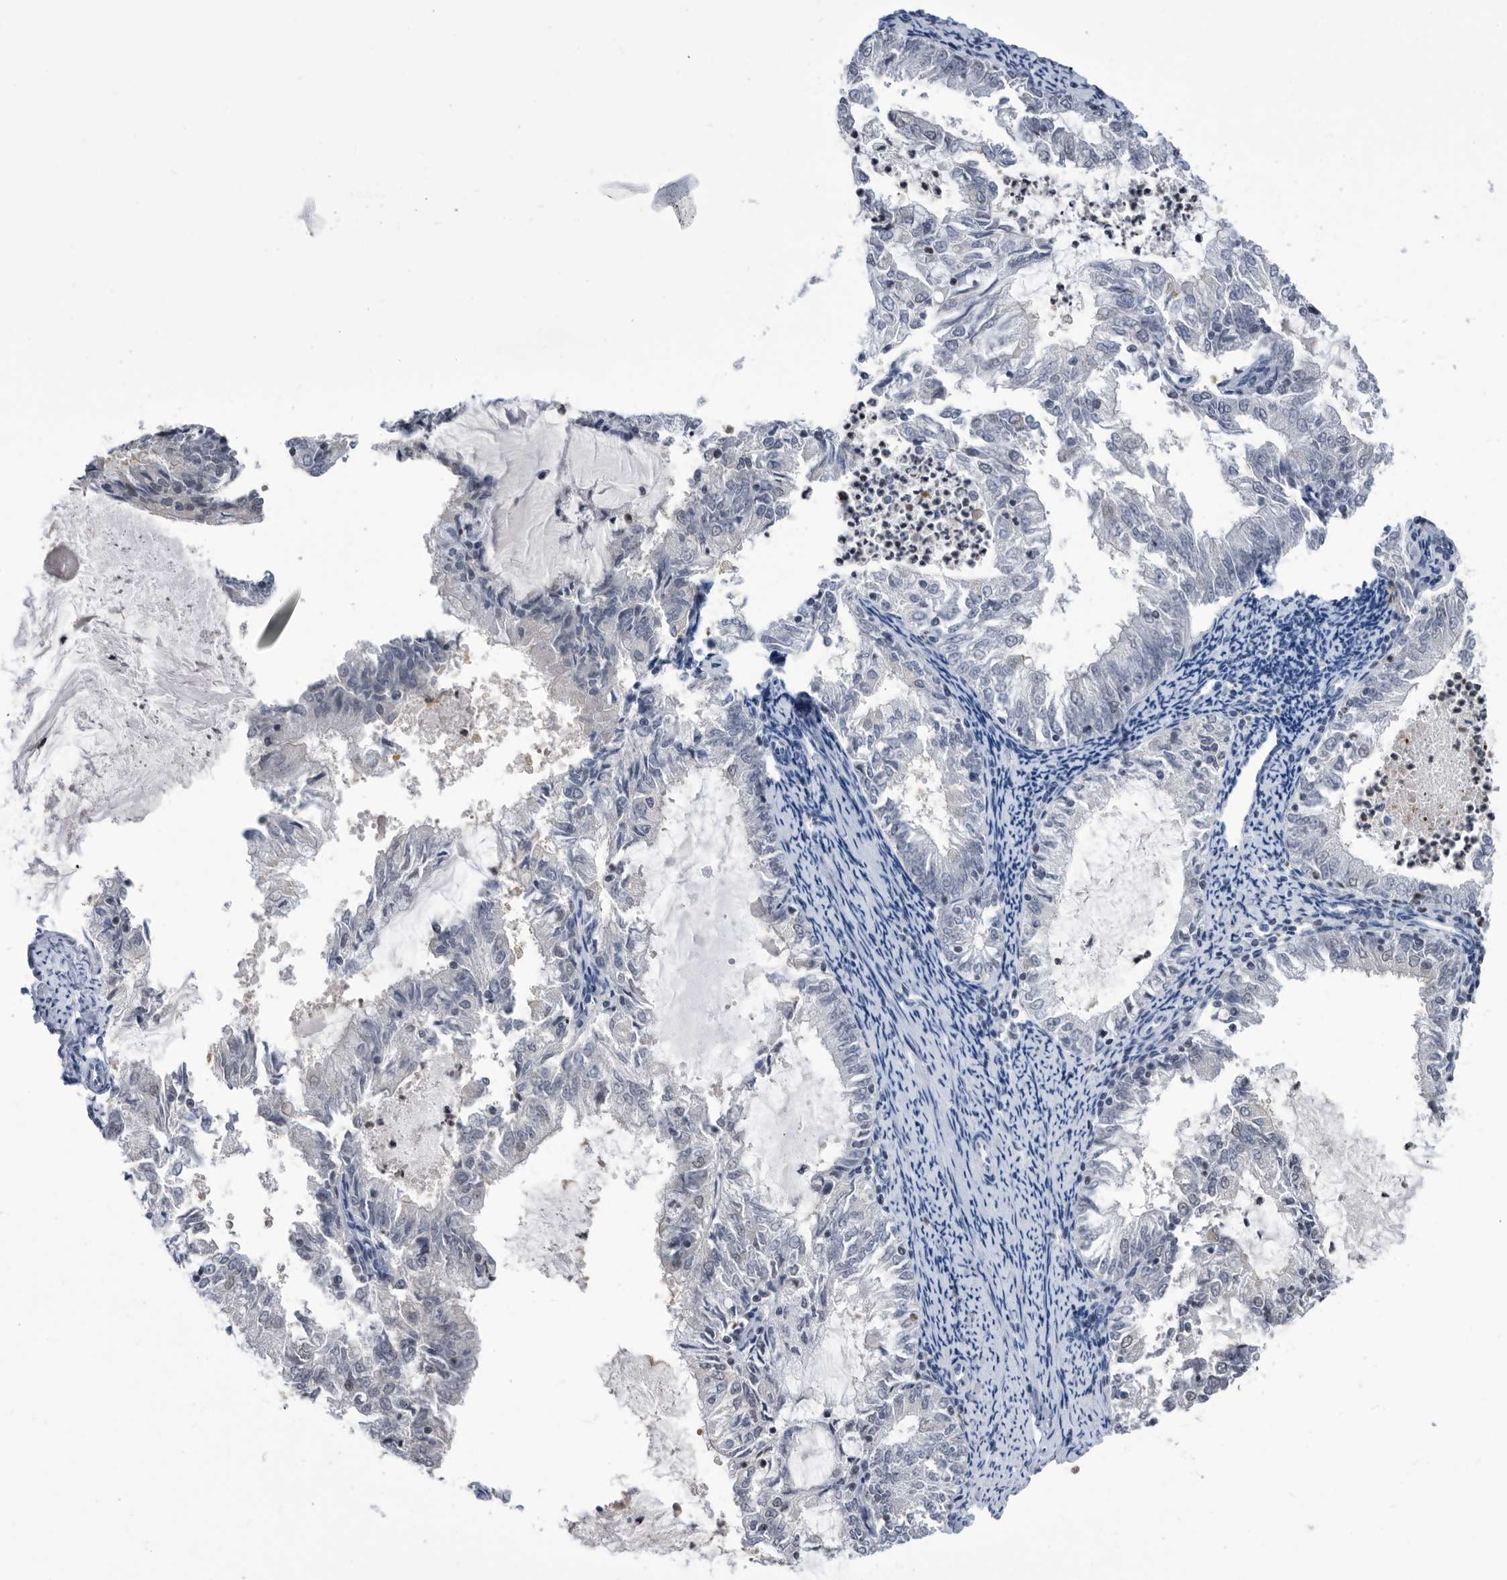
{"staining": {"intensity": "negative", "quantity": "none", "location": "none"}, "tissue": "endometrial cancer", "cell_type": "Tumor cells", "image_type": "cancer", "snomed": [{"axis": "morphology", "description": "Adenocarcinoma, NOS"}, {"axis": "topography", "description": "Endometrium"}], "caption": "Tumor cells show no significant staining in adenocarcinoma (endometrial).", "gene": "TSTD1", "patient": {"sex": "female", "age": 57}}